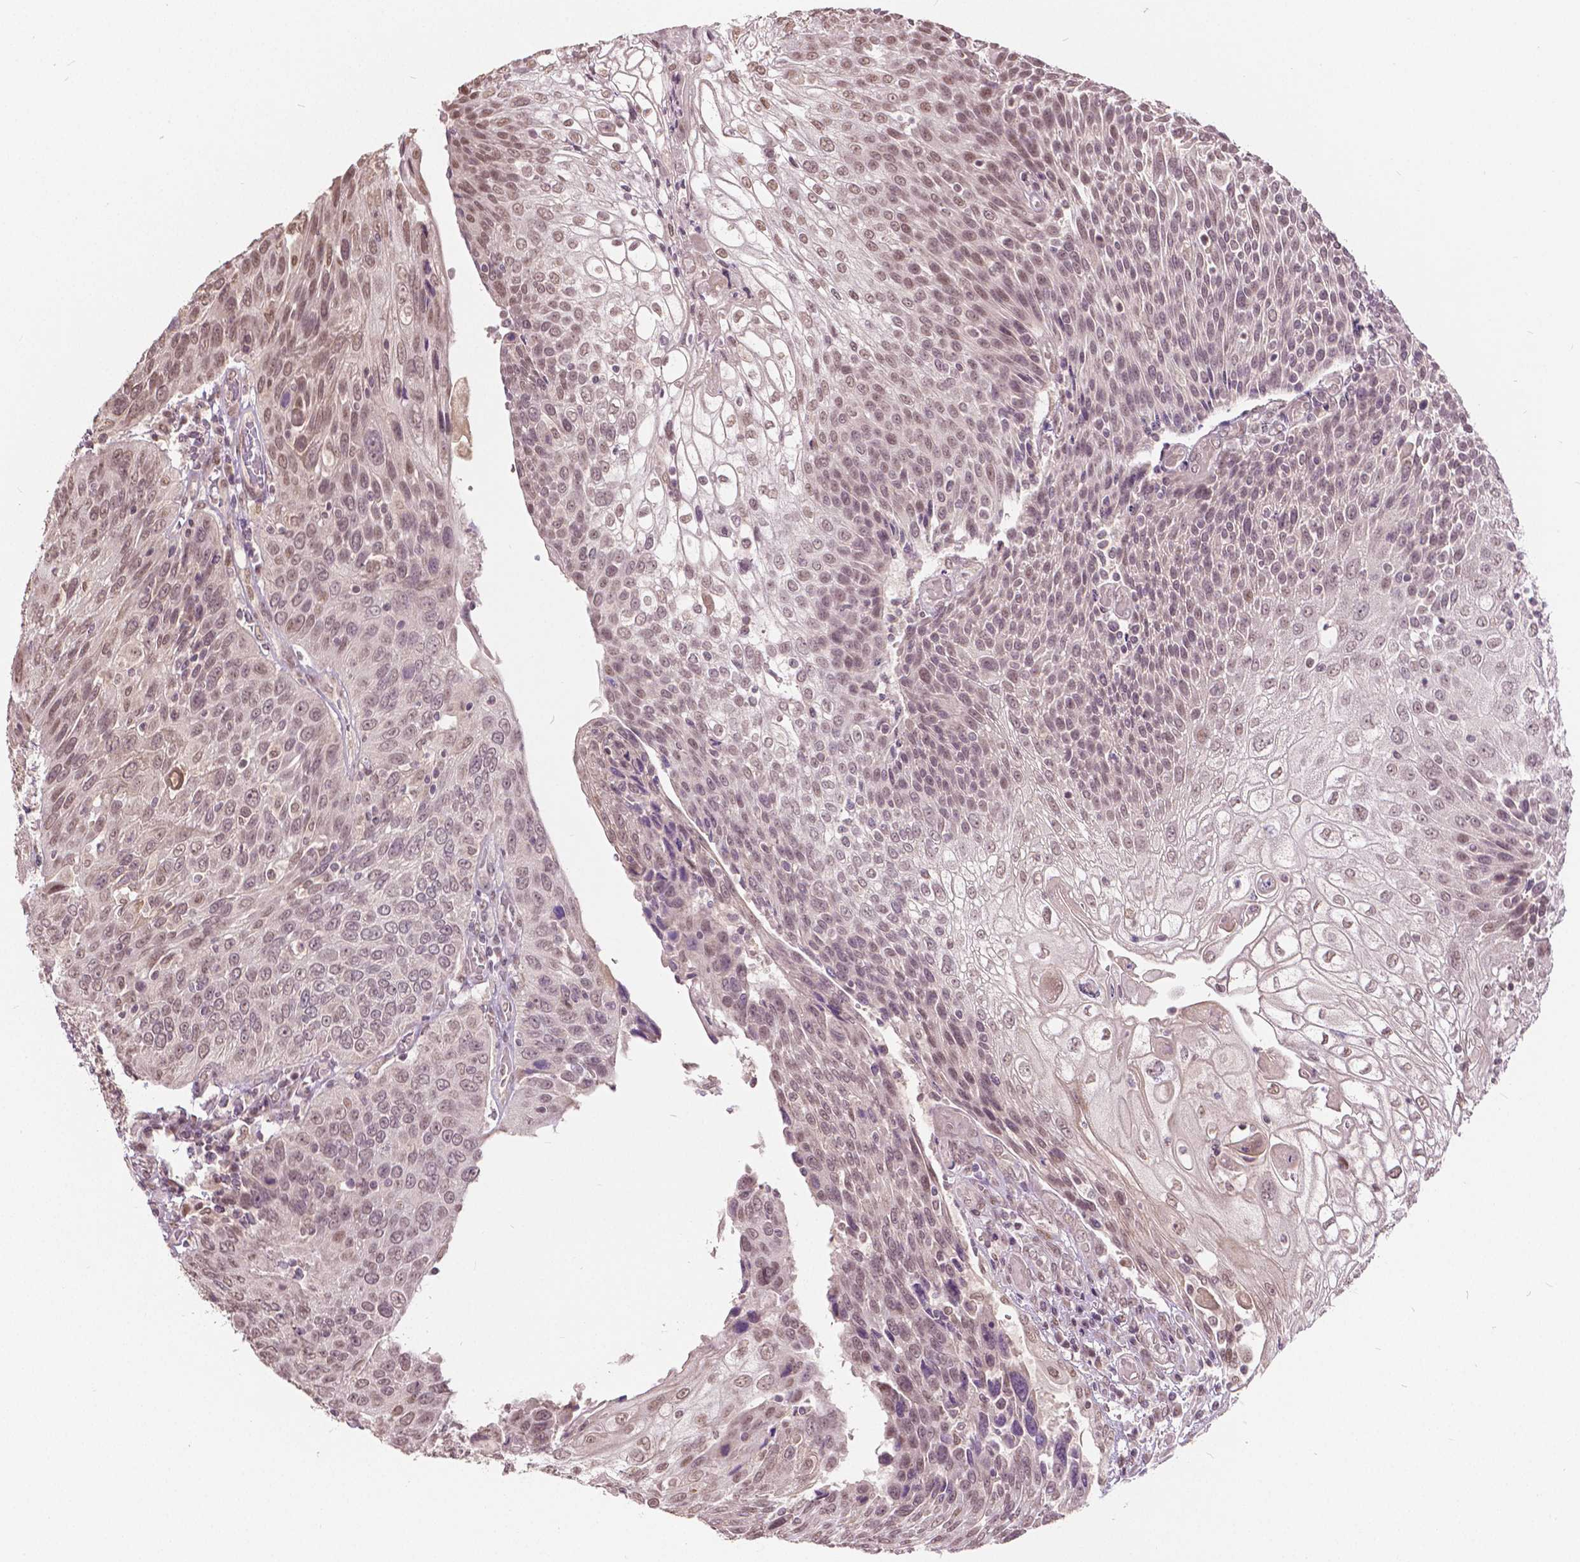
{"staining": {"intensity": "moderate", "quantity": ">75%", "location": "nuclear"}, "tissue": "urothelial cancer", "cell_type": "Tumor cells", "image_type": "cancer", "snomed": [{"axis": "morphology", "description": "Urothelial carcinoma, High grade"}, {"axis": "topography", "description": "Urinary bladder"}], "caption": "Urothelial cancer tissue exhibits moderate nuclear expression in approximately >75% of tumor cells, visualized by immunohistochemistry.", "gene": "HOXA10", "patient": {"sex": "female", "age": 70}}